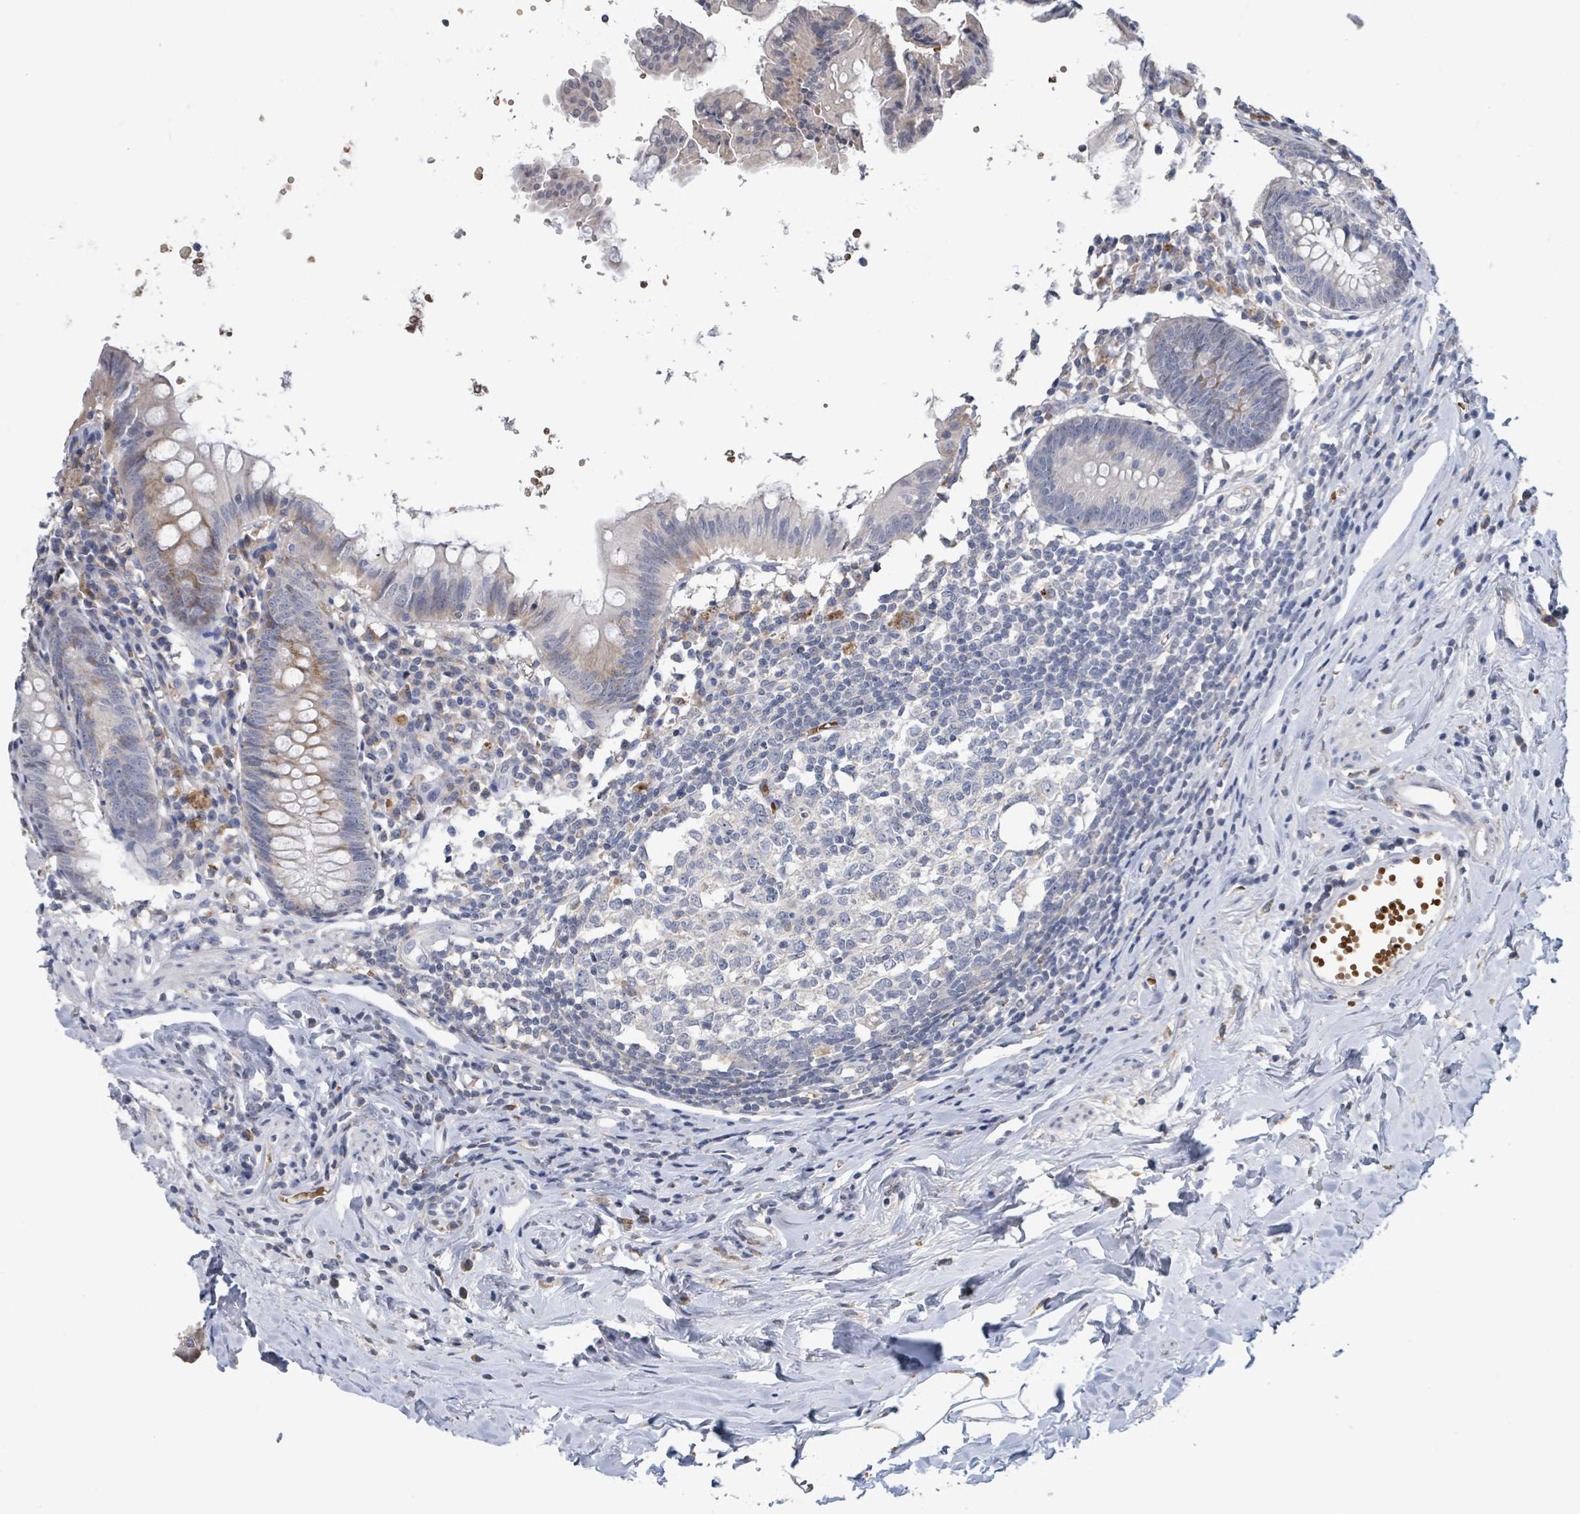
{"staining": {"intensity": "weak", "quantity": "25%-75%", "location": "cytoplasmic/membranous"}, "tissue": "appendix", "cell_type": "Glandular cells", "image_type": "normal", "snomed": [{"axis": "morphology", "description": "Normal tissue, NOS"}, {"axis": "topography", "description": "Appendix"}], "caption": "Weak cytoplasmic/membranous protein positivity is seen in about 25%-75% of glandular cells in appendix.", "gene": "SEBOX", "patient": {"sex": "female", "age": 54}}